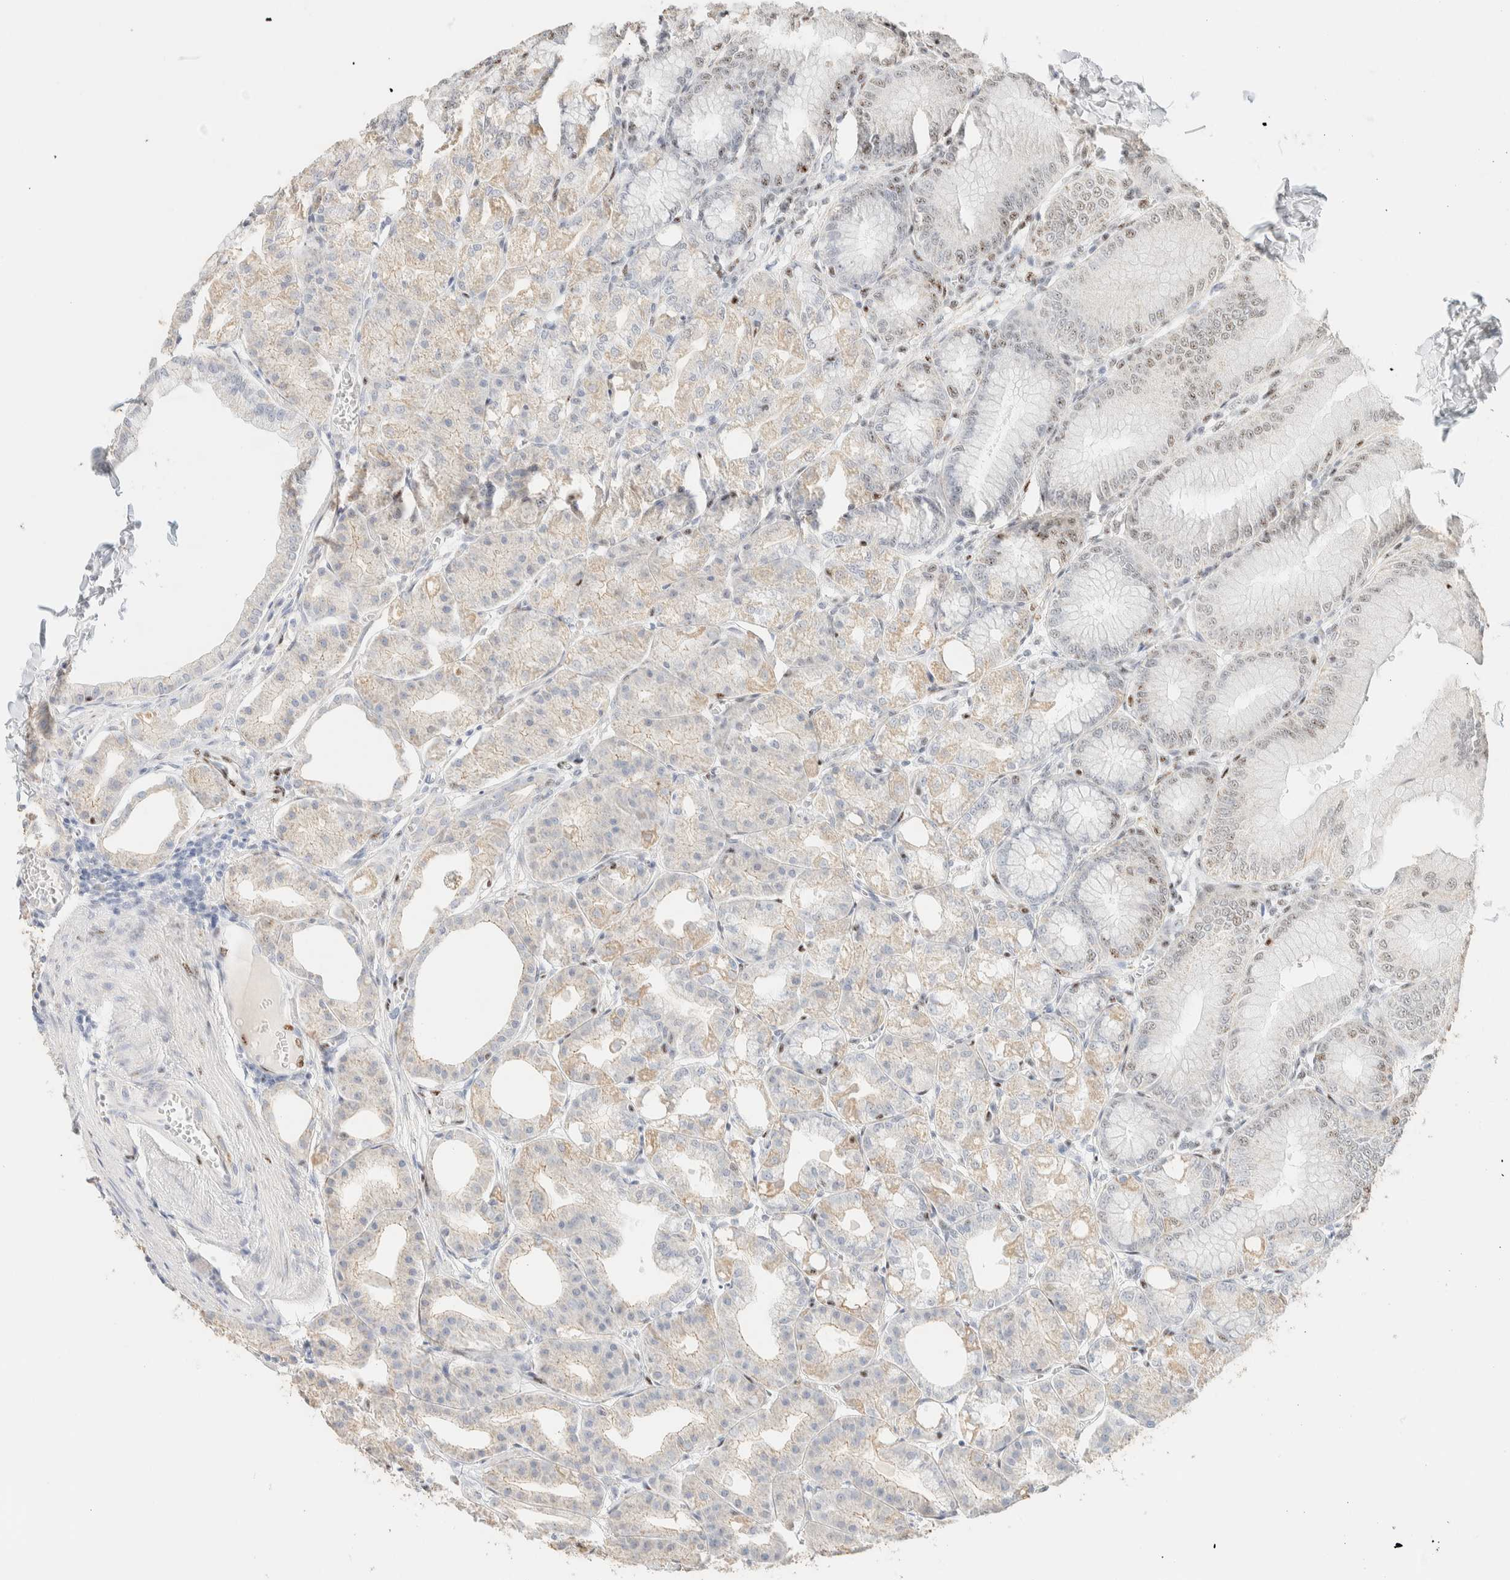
{"staining": {"intensity": "moderate", "quantity": "25%-75%", "location": "nuclear"}, "tissue": "stomach", "cell_type": "Glandular cells", "image_type": "normal", "snomed": [{"axis": "morphology", "description": "Normal tissue, NOS"}, {"axis": "topography", "description": "Stomach, lower"}], "caption": "The histopathology image displays a brown stain indicating the presence of a protein in the nuclear of glandular cells in stomach.", "gene": "SON", "patient": {"sex": "male", "age": 71}}